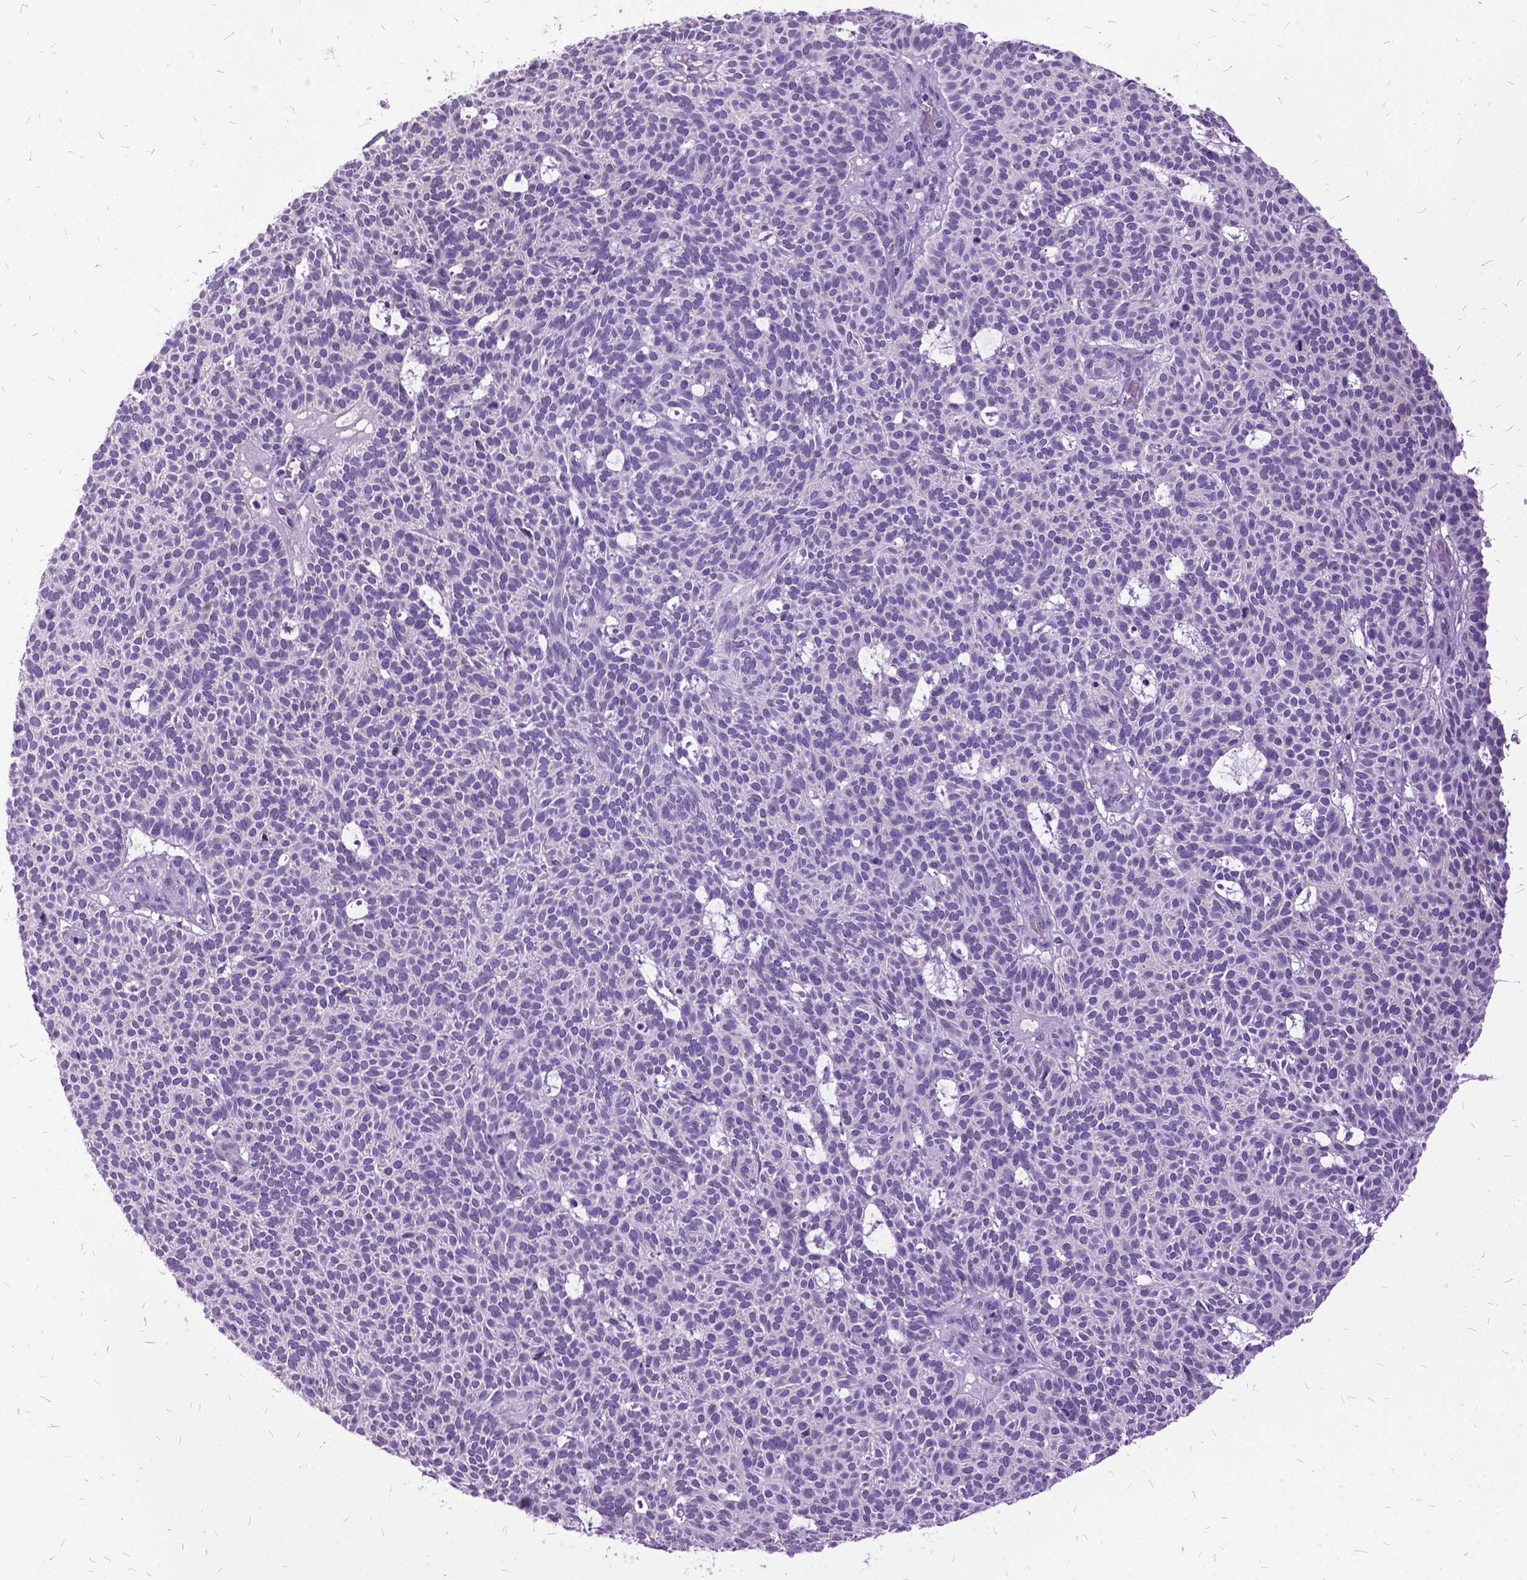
{"staining": {"intensity": "negative", "quantity": "none", "location": "none"}, "tissue": "skin cancer", "cell_type": "Tumor cells", "image_type": "cancer", "snomed": [{"axis": "morphology", "description": "Squamous cell carcinoma, NOS"}, {"axis": "topography", "description": "Skin"}], "caption": "Tumor cells show no significant protein positivity in skin cancer. The staining was performed using DAB to visualize the protein expression in brown, while the nuclei were stained in blue with hematoxylin (Magnification: 20x).", "gene": "MME", "patient": {"sex": "female", "age": 90}}